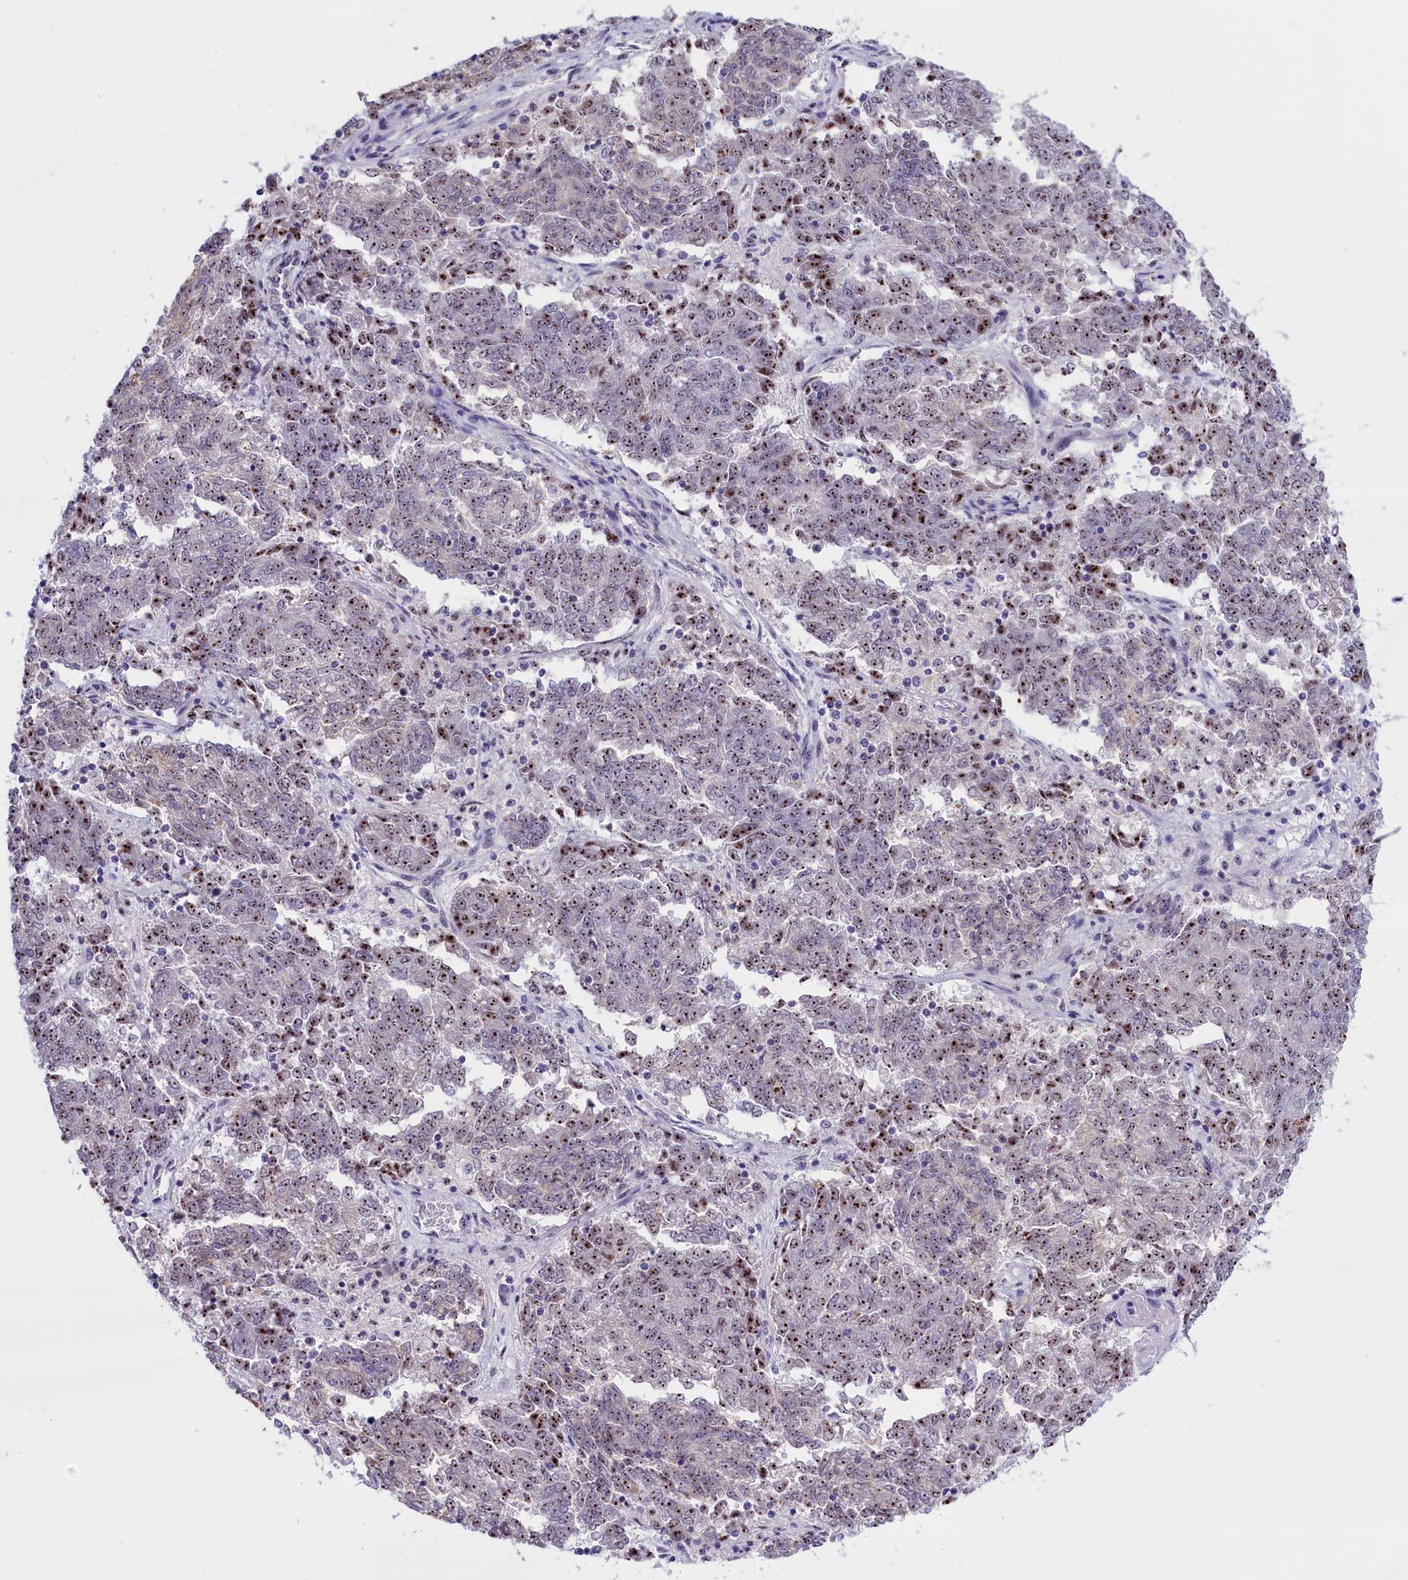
{"staining": {"intensity": "moderate", "quantity": ">75%", "location": "nuclear"}, "tissue": "endometrial cancer", "cell_type": "Tumor cells", "image_type": "cancer", "snomed": [{"axis": "morphology", "description": "Adenocarcinoma, NOS"}, {"axis": "topography", "description": "Endometrium"}], "caption": "Immunohistochemical staining of human endometrial cancer reveals medium levels of moderate nuclear protein positivity in approximately >75% of tumor cells. Using DAB (brown) and hematoxylin (blue) stains, captured at high magnification using brightfield microscopy.", "gene": "TBL3", "patient": {"sex": "female", "age": 80}}